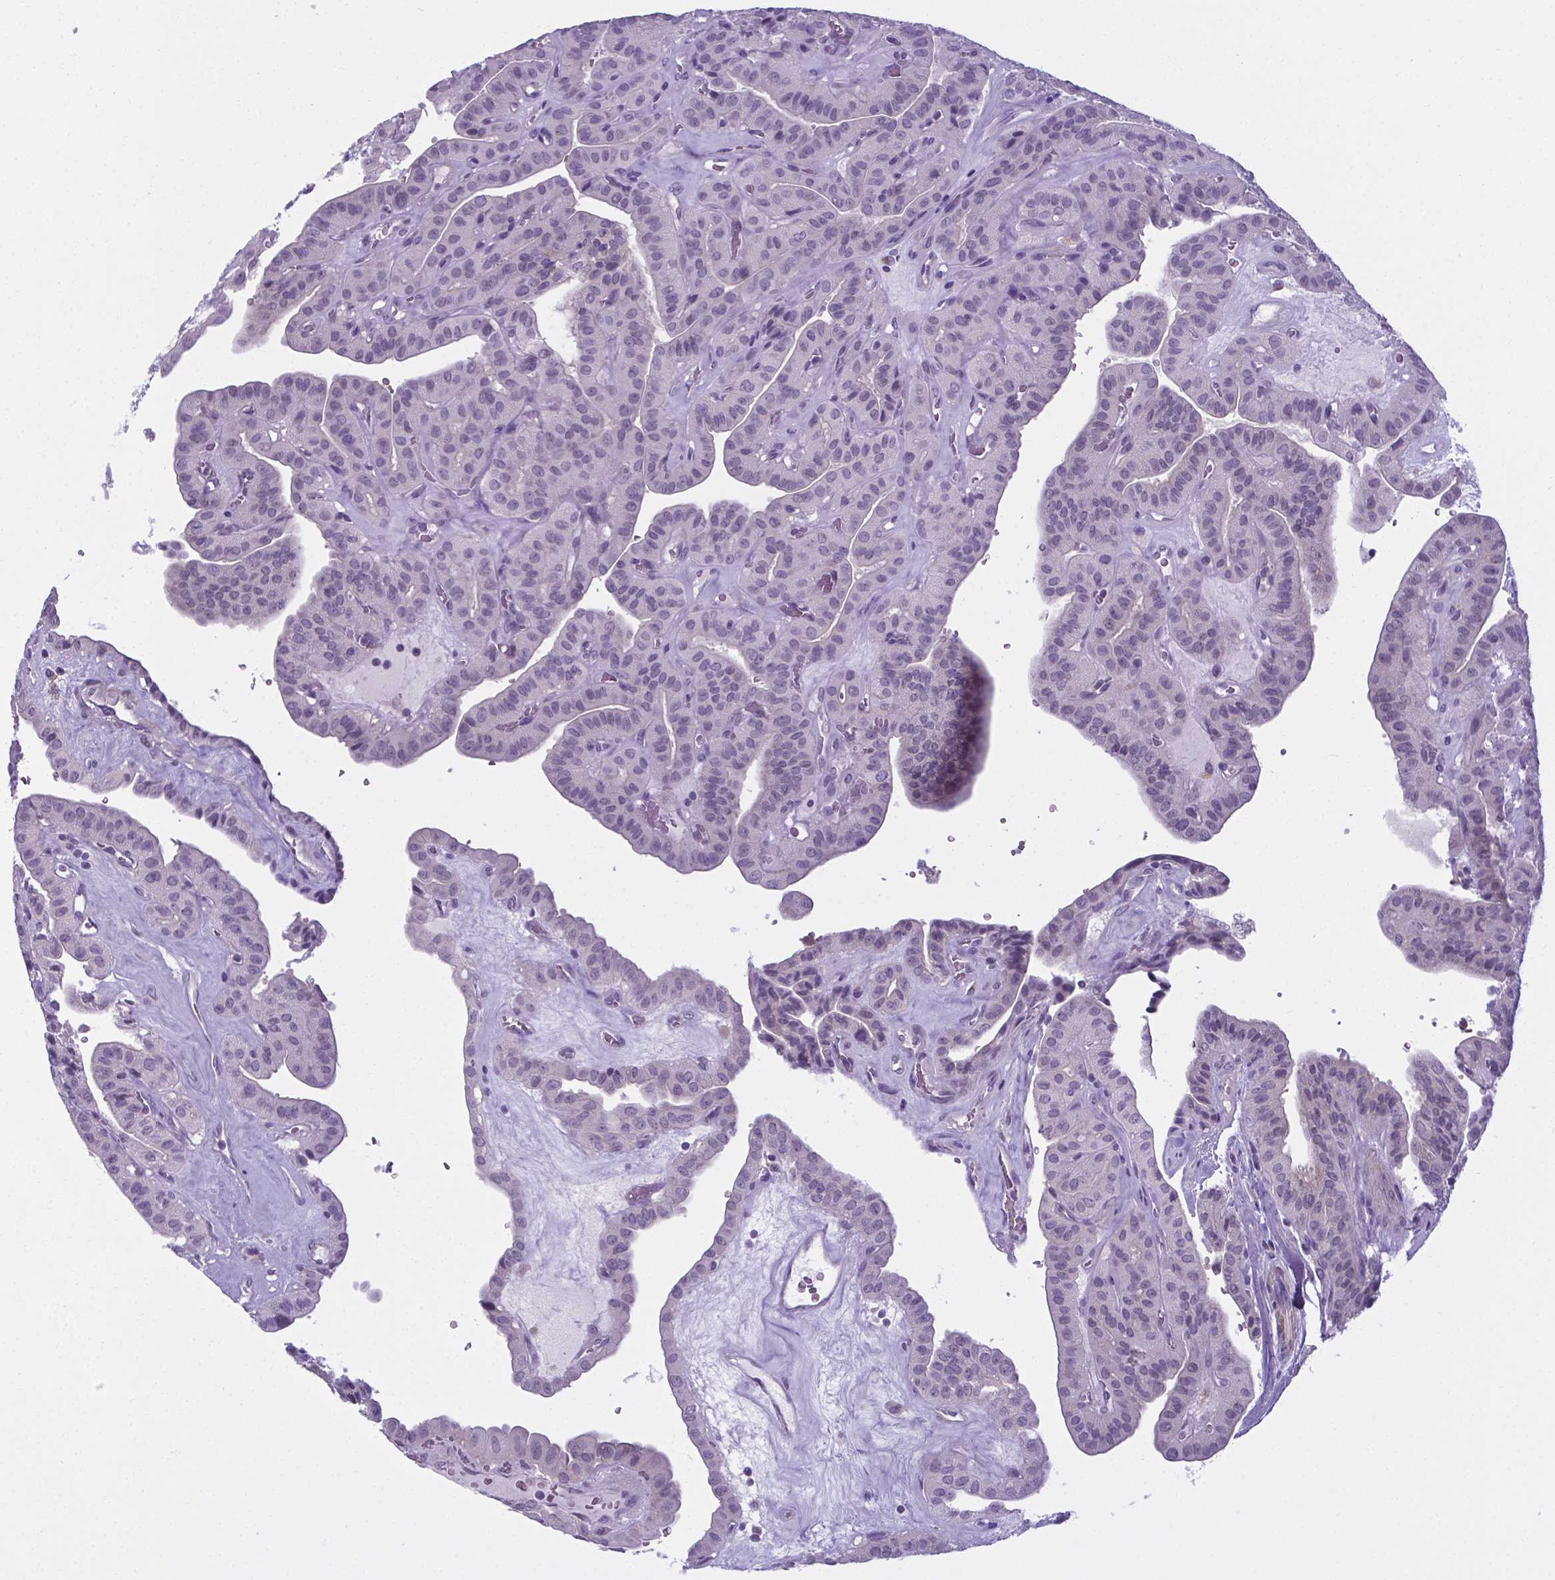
{"staining": {"intensity": "negative", "quantity": "none", "location": "none"}, "tissue": "thyroid cancer", "cell_type": "Tumor cells", "image_type": "cancer", "snomed": [{"axis": "morphology", "description": "Papillary adenocarcinoma, NOS"}, {"axis": "topography", "description": "Thyroid gland"}], "caption": "This is an IHC image of human papillary adenocarcinoma (thyroid). There is no positivity in tumor cells.", "gene": "AP5B1", "patient": {"sex": "male", "age": 52}}